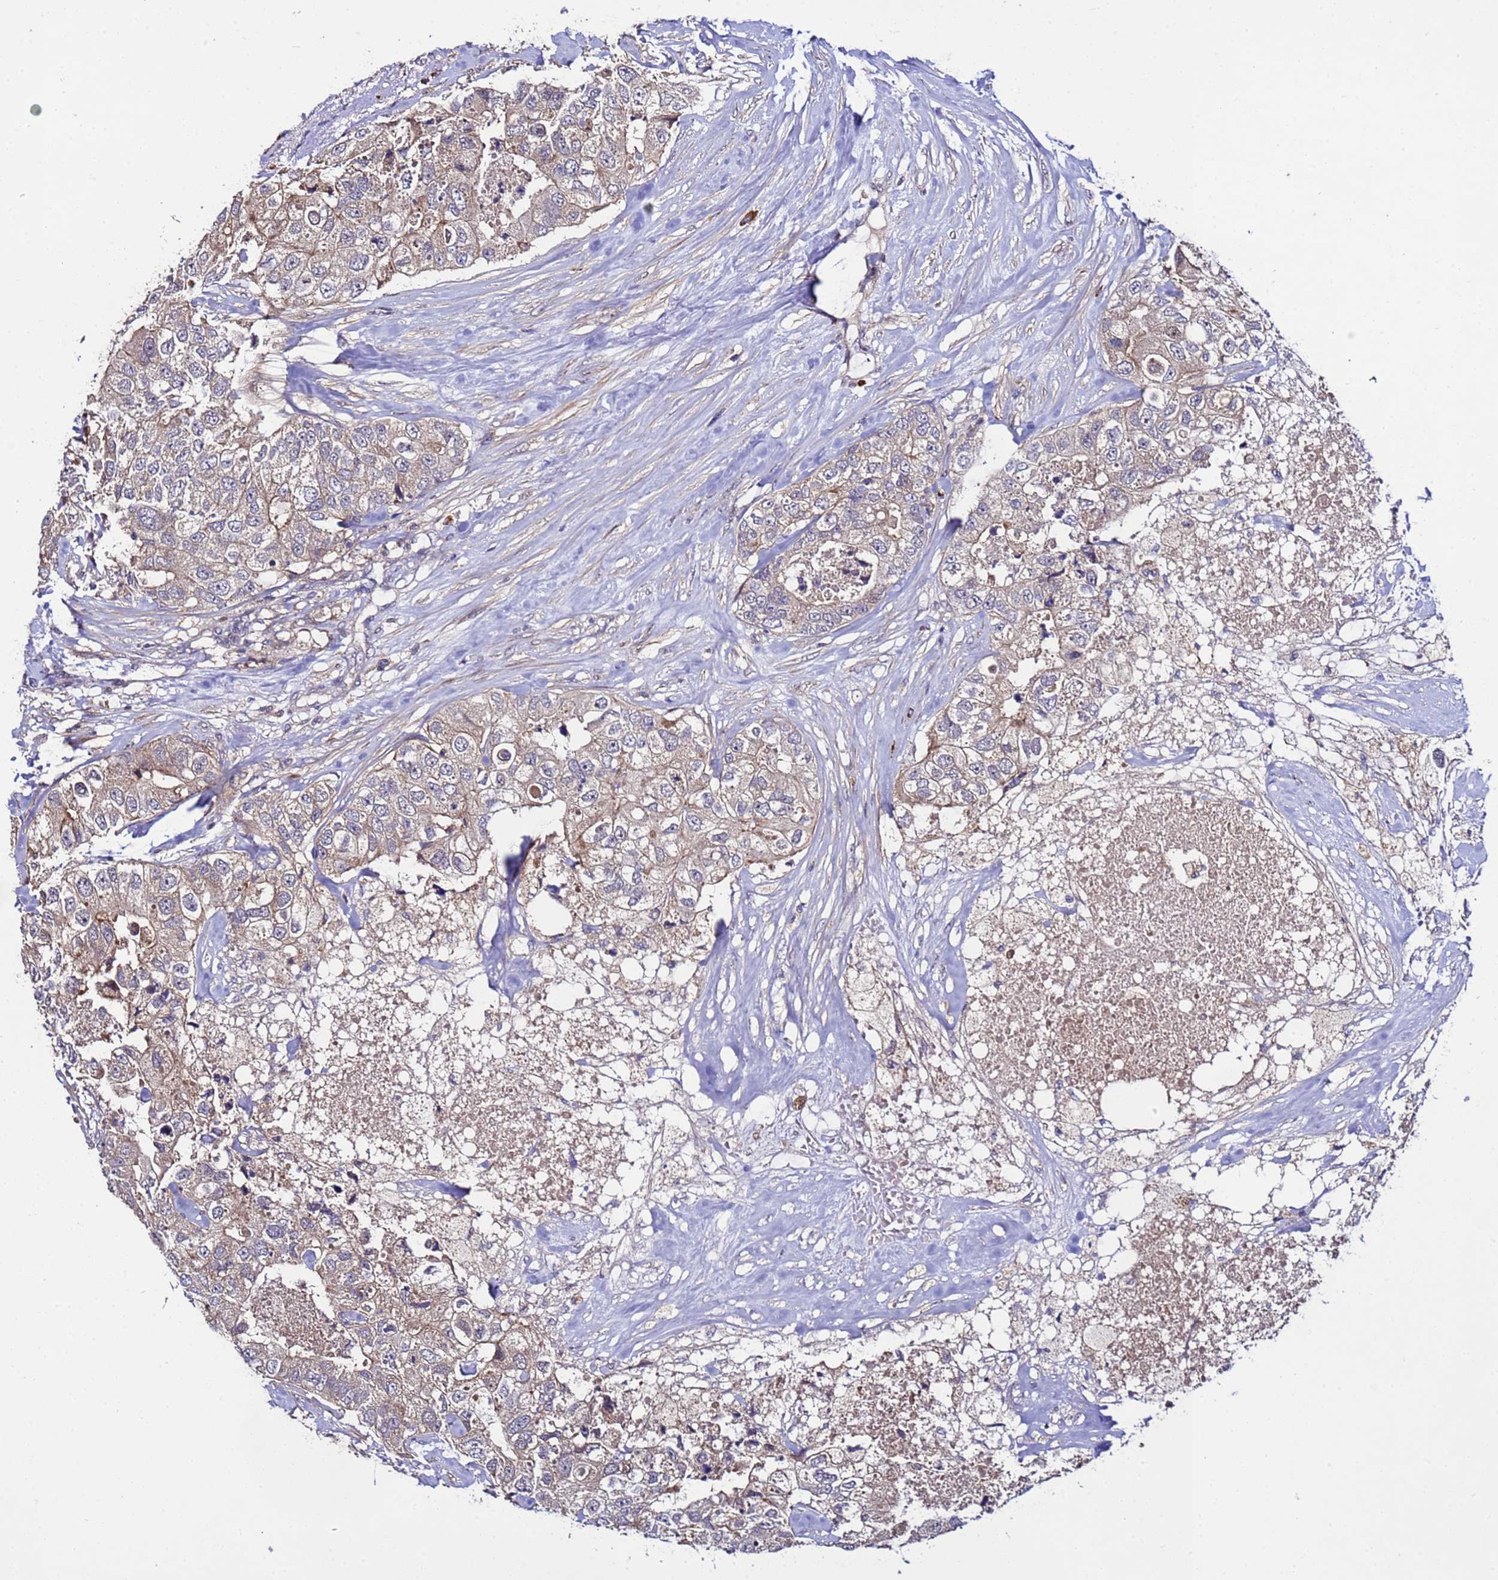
{"staining": {"intensity": "weak", "quantity": "25%-75%", "location": "cytoplasmic/membranous"}, "tissue": "breast cancer", "cell_type": "Tumor cells", "image_type": "cancer", "snomed": [{"axis": "morphology", "description": "Duct carcinoma"}, {"axis": "topography", "description": "Breast"}], "caption": "High-magnification brightfield microscopy of breast cancer (infiltrating ductal carcinoma) stained with DAB (brown) and counterstained with hematoxylin (blue). tumor cells exhibit weak cytoplasmic/membranous positivity is seen in approximately25%-75% of cells.", "gene": "PLXDC2", "patient": {"sex": "female", "age": 62}}